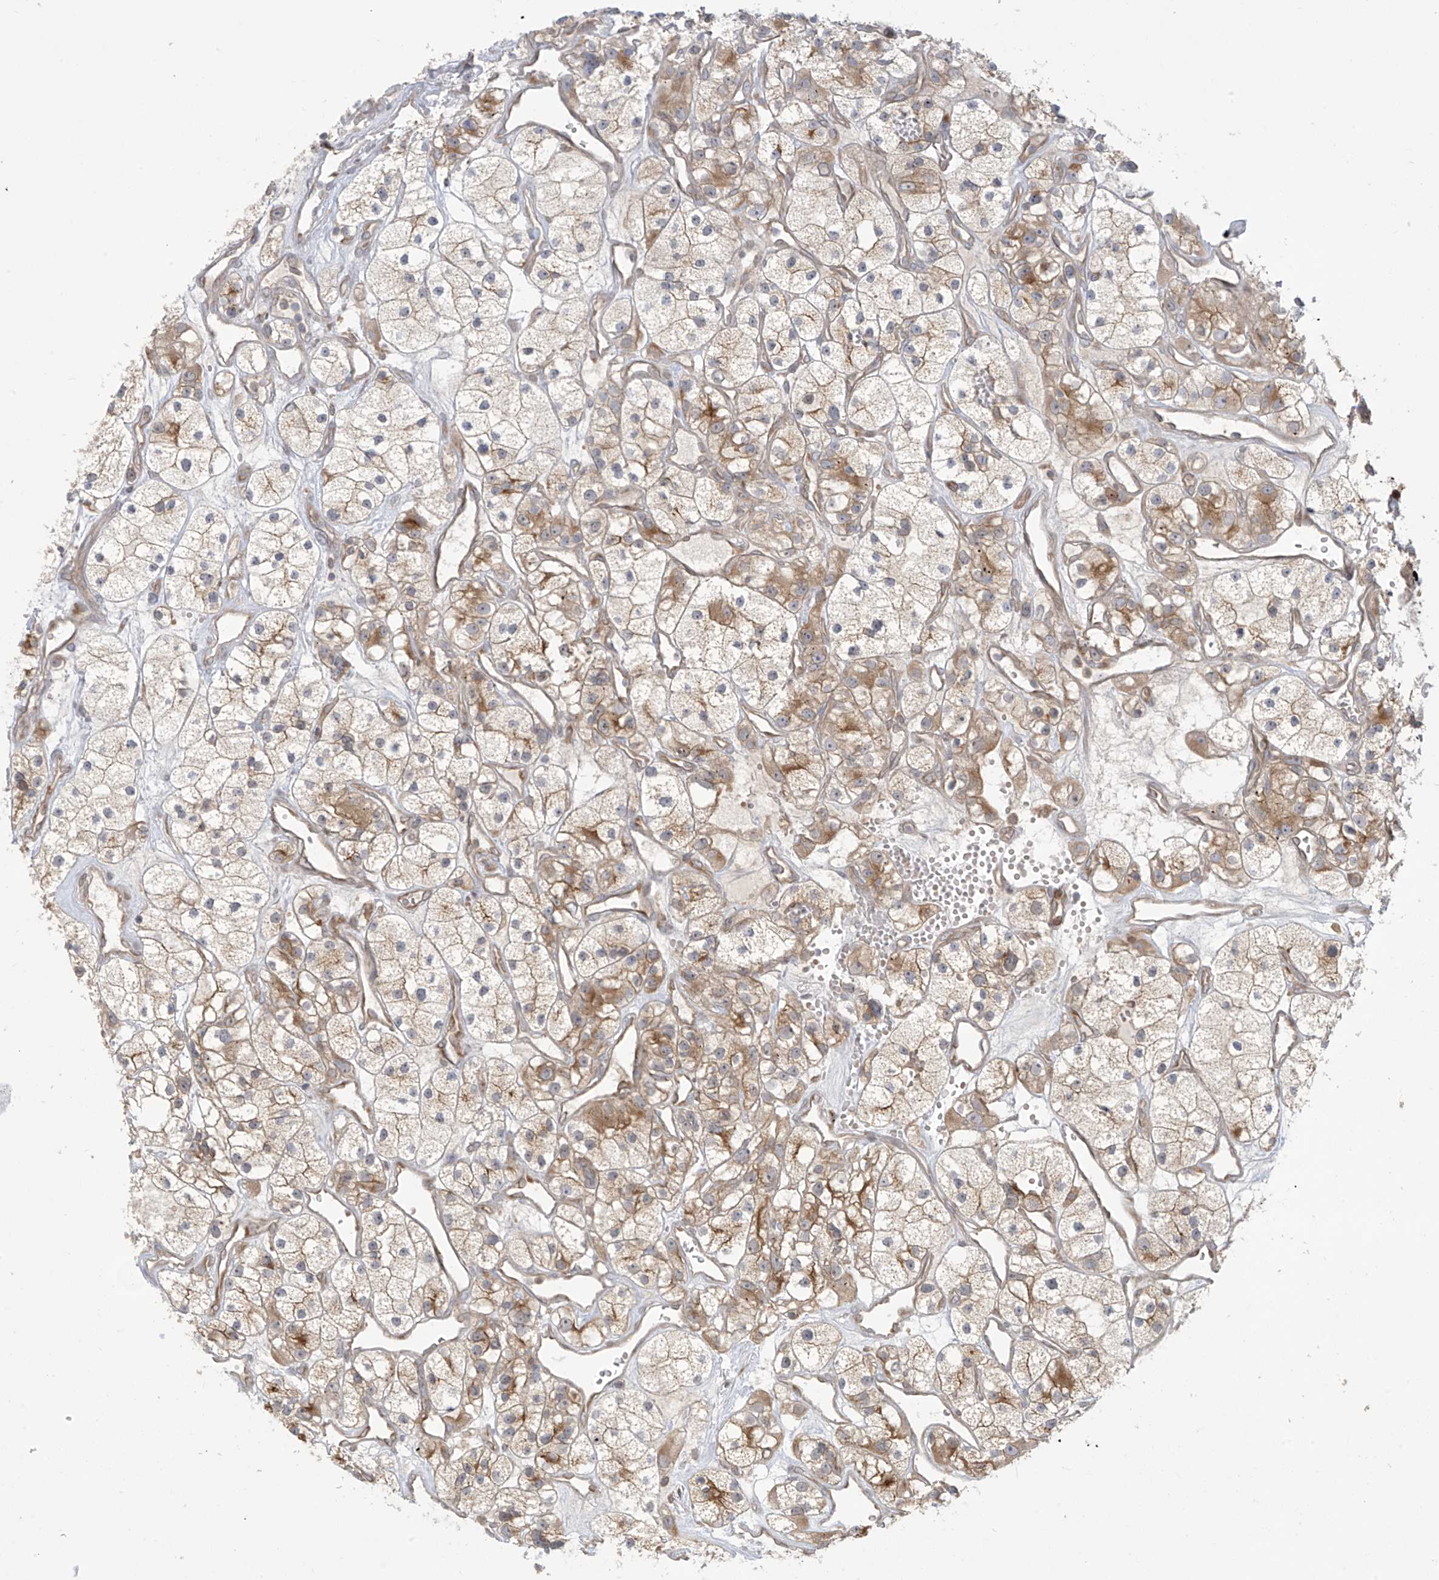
{"staining": {"intensity": "moderate", "quantity": "25%-75%", "location": "cytoplasmic/membranous"}, "tissue": "renal cancer", "cell_type": "Tumor cells", "image_type": "cancer", "snomed": [{"axis": "morphology", "description": "Adenocarcinoma, NOS"}, {"axis": "topography", "description": "Kidney"}], "caption": "DAB (3,3'-diaminobenzidine) immunohistochemical staining of human renal cancer (adenocarcinoma) reveals moderate cytoplasmic/membranous protein positivity in approximately 25%-75% of tumor cells.", "gene": "PPAT", "patient": {"sex": "female", "age": 57}}